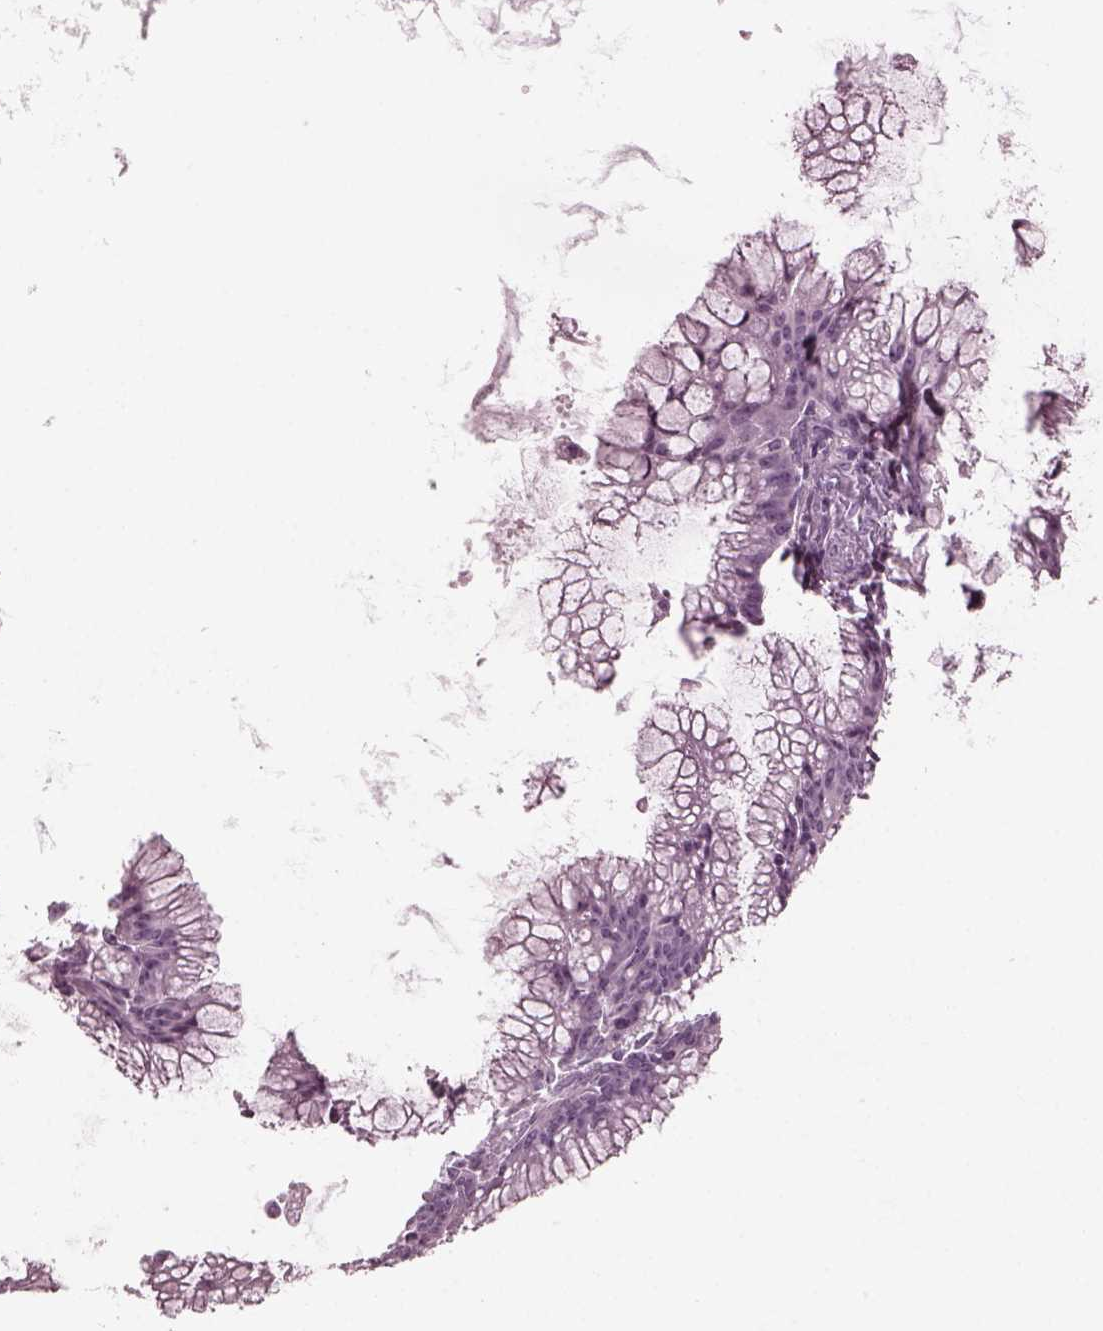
{"staining": {"intensity": "negative", "quantity": "none", "location": "none"}, "tissue": "ovarian cancer", "cell_type": "Tumor cells", "image_type": "cancer", "snomed": [{"axis": "morphology", "description": "Cystadenocarcinoma, mucinous, NOS"}, {"axis": "topography", "description": "Ovary"}], "caption": "Histopathology image shows no protein positivity in tumor cells of mucinous cystadenocarcinoma (ovarian) tissue.", "gene": "RCVRN", "patient": {"sex": "female", "age": 41}}